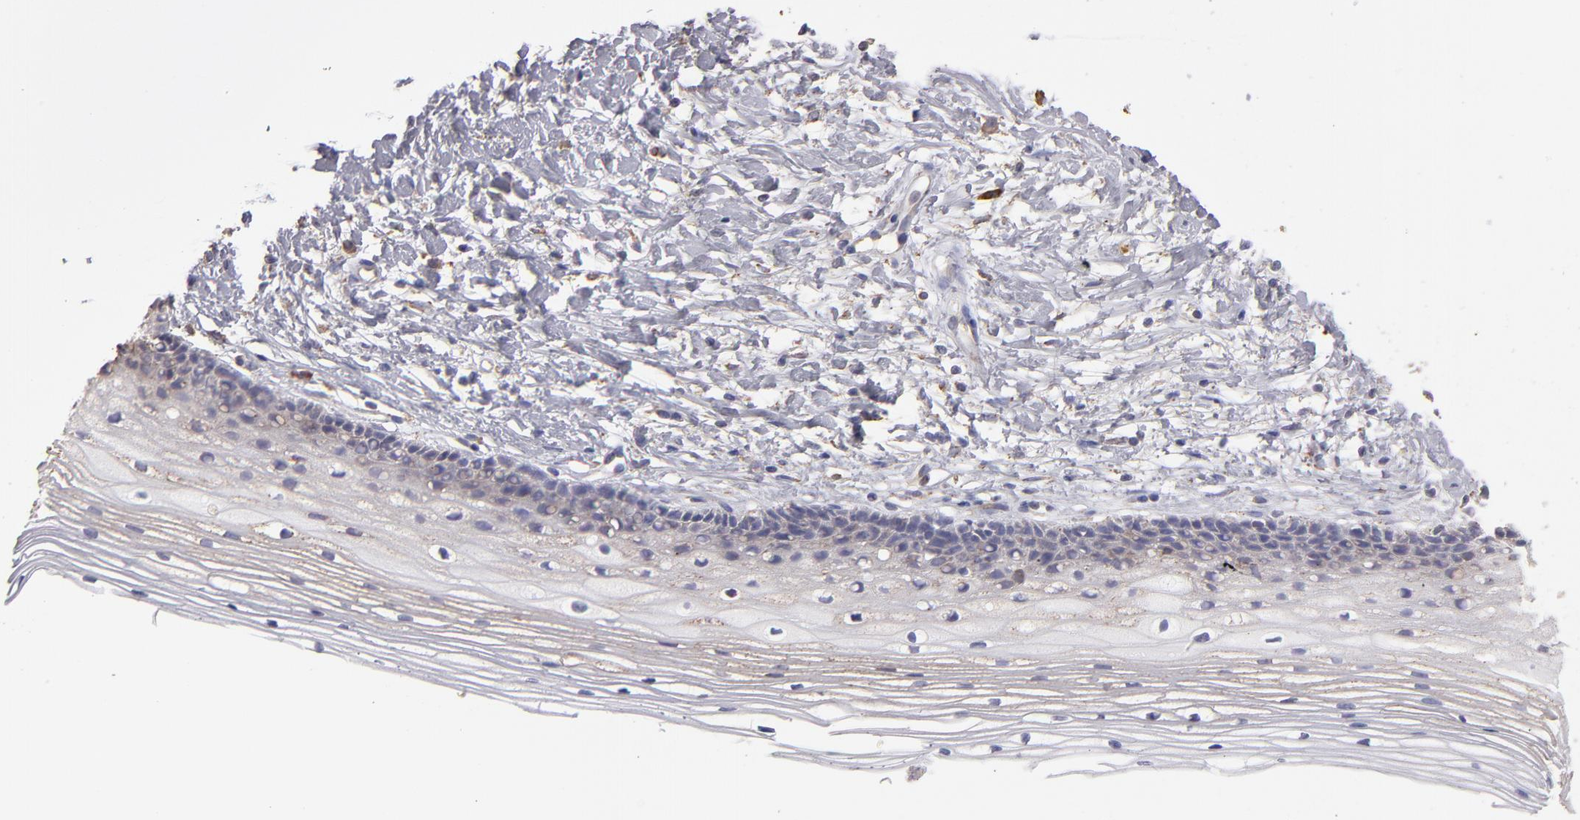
{"staining": {"intensity": "weak", "quantity": ">75%", "location": "cytoplasmic/membranous"}, "tissue": "cervix", "cell_type": "Glandular cells", "image_type": "normal", "snomed": [{"axis": "morphology", "description": "Normal tissue, NOS"}, {"axis": "topography", "description": "Cervix"}], "caption": "High-power microscopy captured an IHC photomicrograph of unremarkable cervix, revealing weak cytoplasmic/membranous expression in approximately >75% of glandular cells.", "gene": "CALR", "patient": {"sex": "female", "age": 77}}